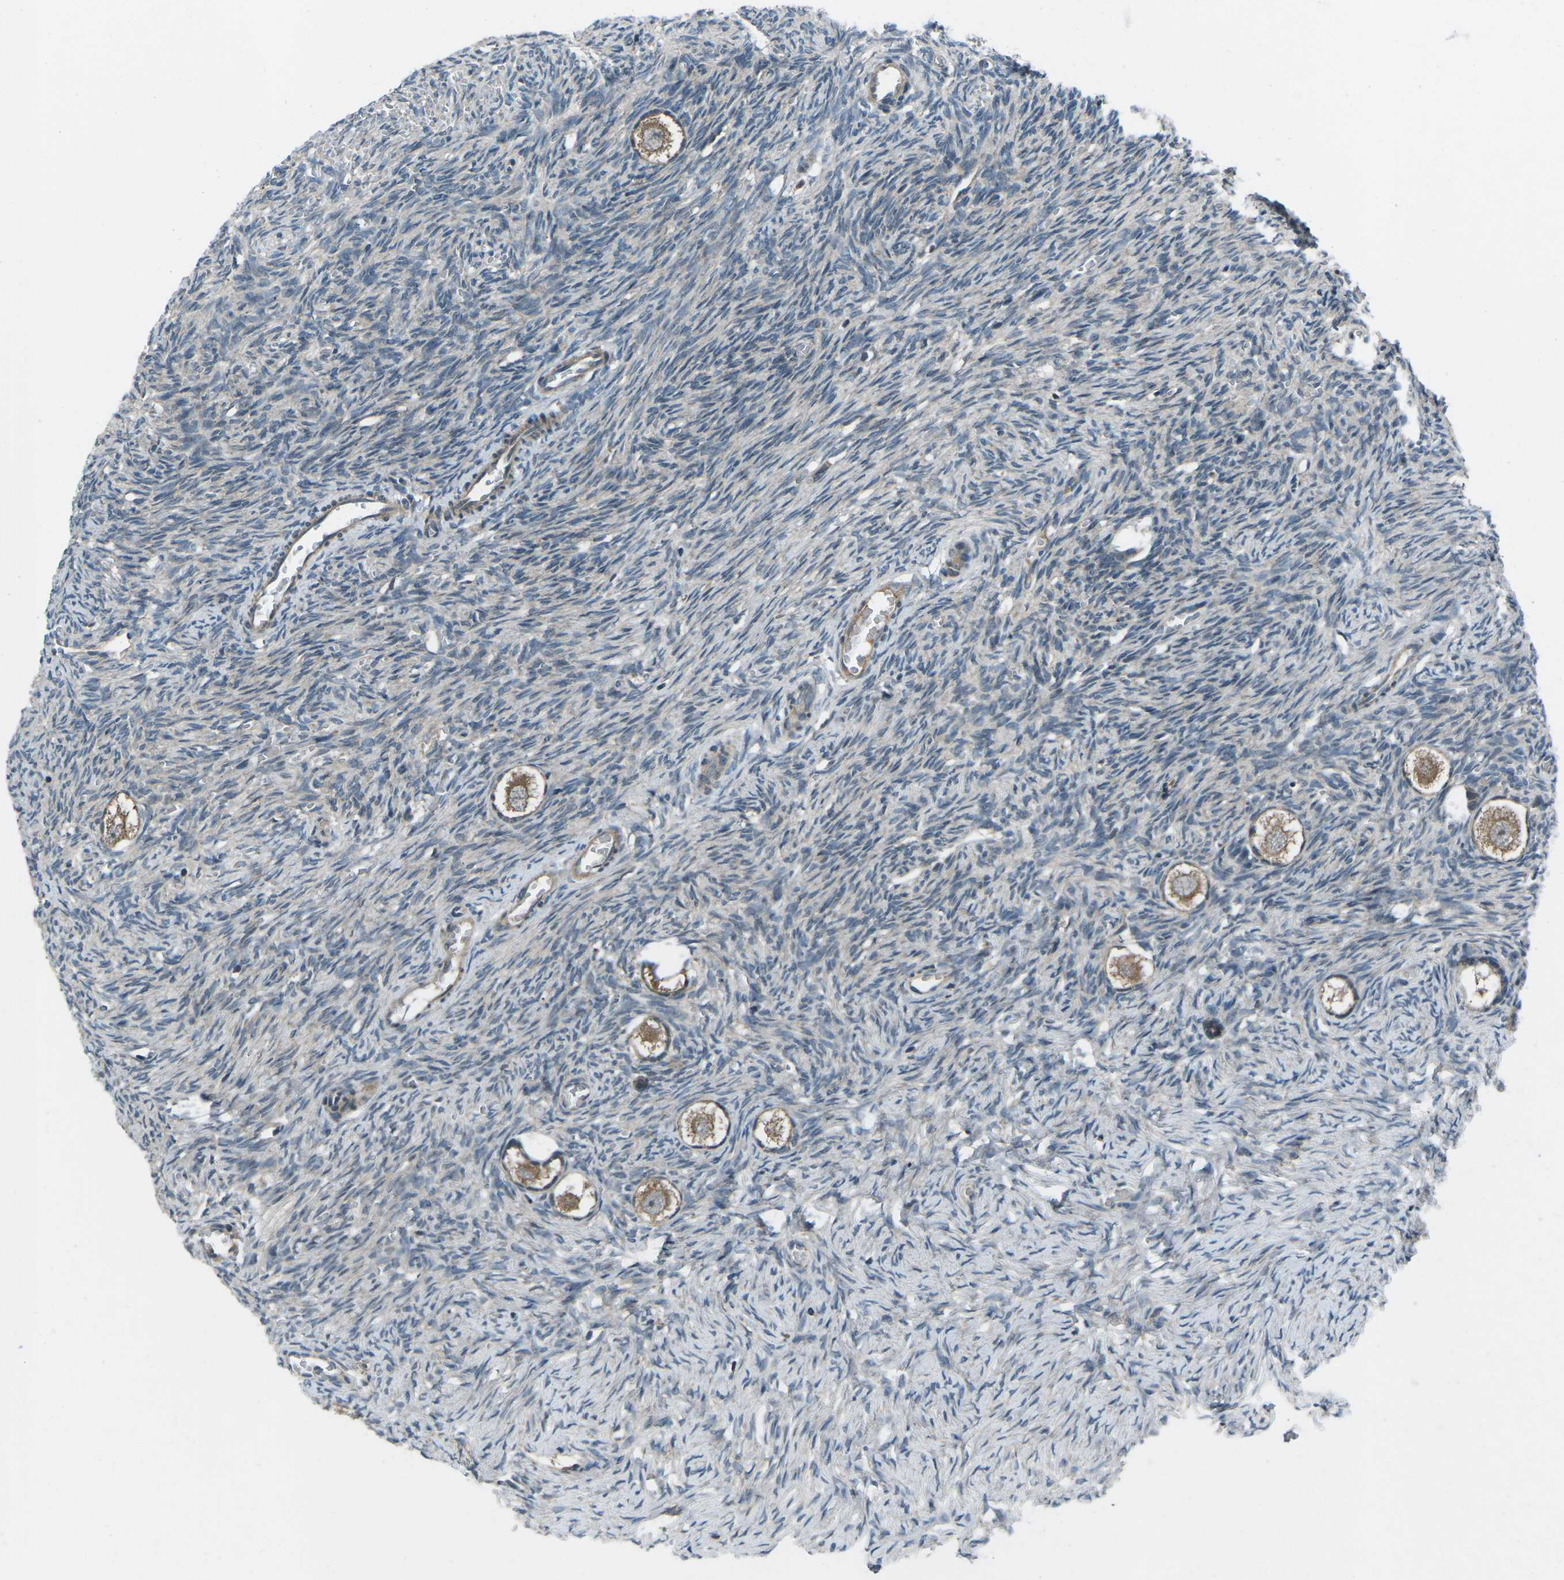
{"staining": {"intensity": "moderate", "quantity": ">75%", "location": "cytoplasmic/membranous"}, "tissue": "ovary", "cell_type": "Follicle cells", "image_type": "normal", "snomed": [{"axis": "morphology", "description": "Normal tissue, NOS"}, {"axis": "topography", "description": "Ovary"}], "caption": "Approximately >75% of follicle cells in normal human ovary display moderate cytoplasmic/membranous protein staining as visualized by brown immunohistochemical staining.", "gene": "CDK16", "patient": {"sex": "female", "age": 27}}